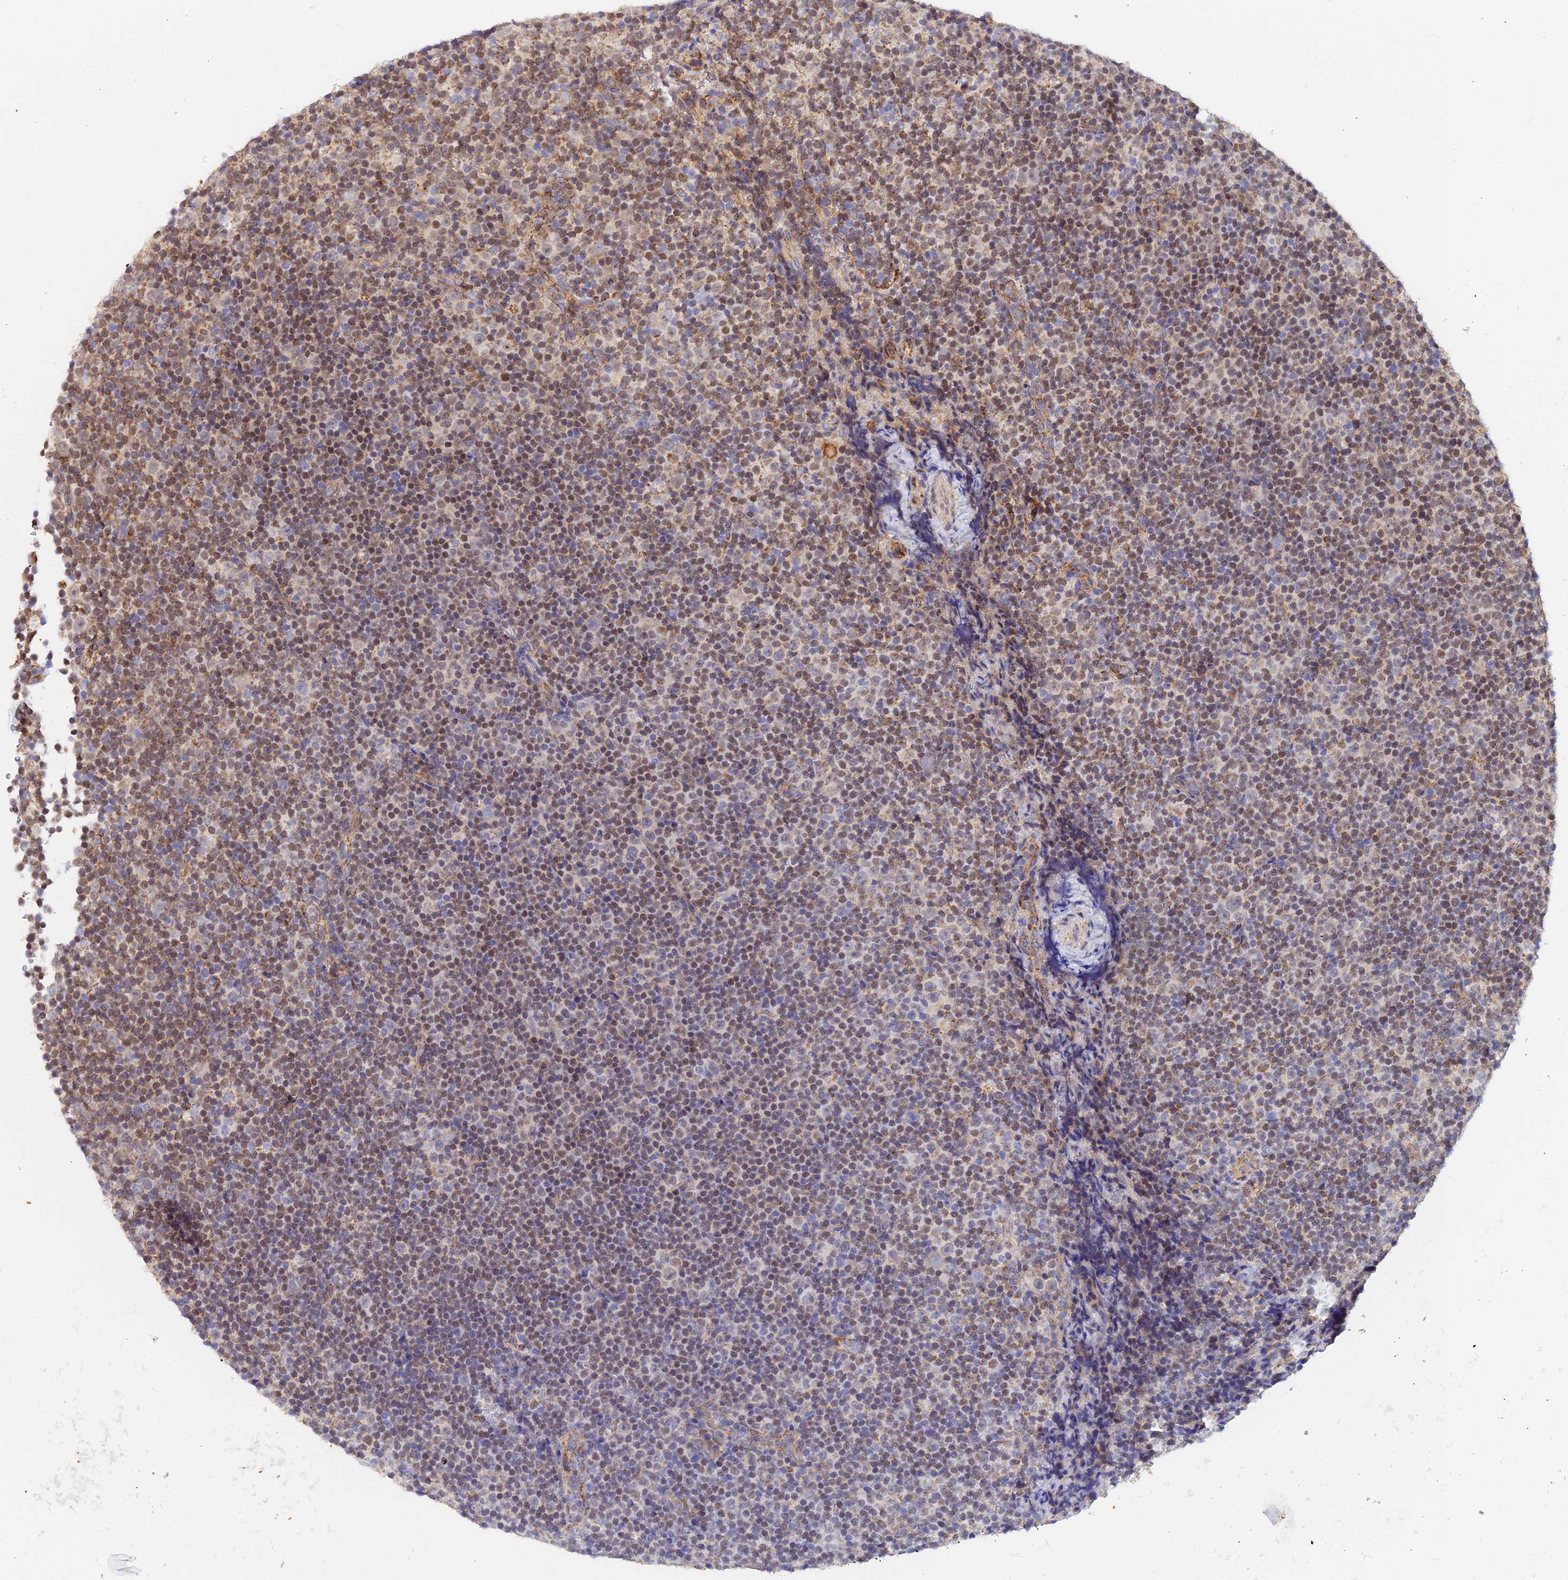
{"staining": {"intensity": "moderate", "quantity": "25%-75%", "location": "cytoplasmic/membranous,nuclear"}, "tissue": "lymphoma", "cell_type": "Tumor cells", "image_type": "cancer", "snomed": [{"axis": "morphology", "description": "Malignant lymphoma, non-Hodgkin's type, Low grade"}, {"axis": "topography", "description": "Lymph node"}], "caption": "Lymphoma stained with DAB immunohistochemistry (IHC) demonstrates medium levels of moderate cytoplasmic/membranous and nuclear positivity in approximately 25%-75% of tumor cells.", "gene": "ACOT2", "patient": {"sex": "female", "age": 67}}